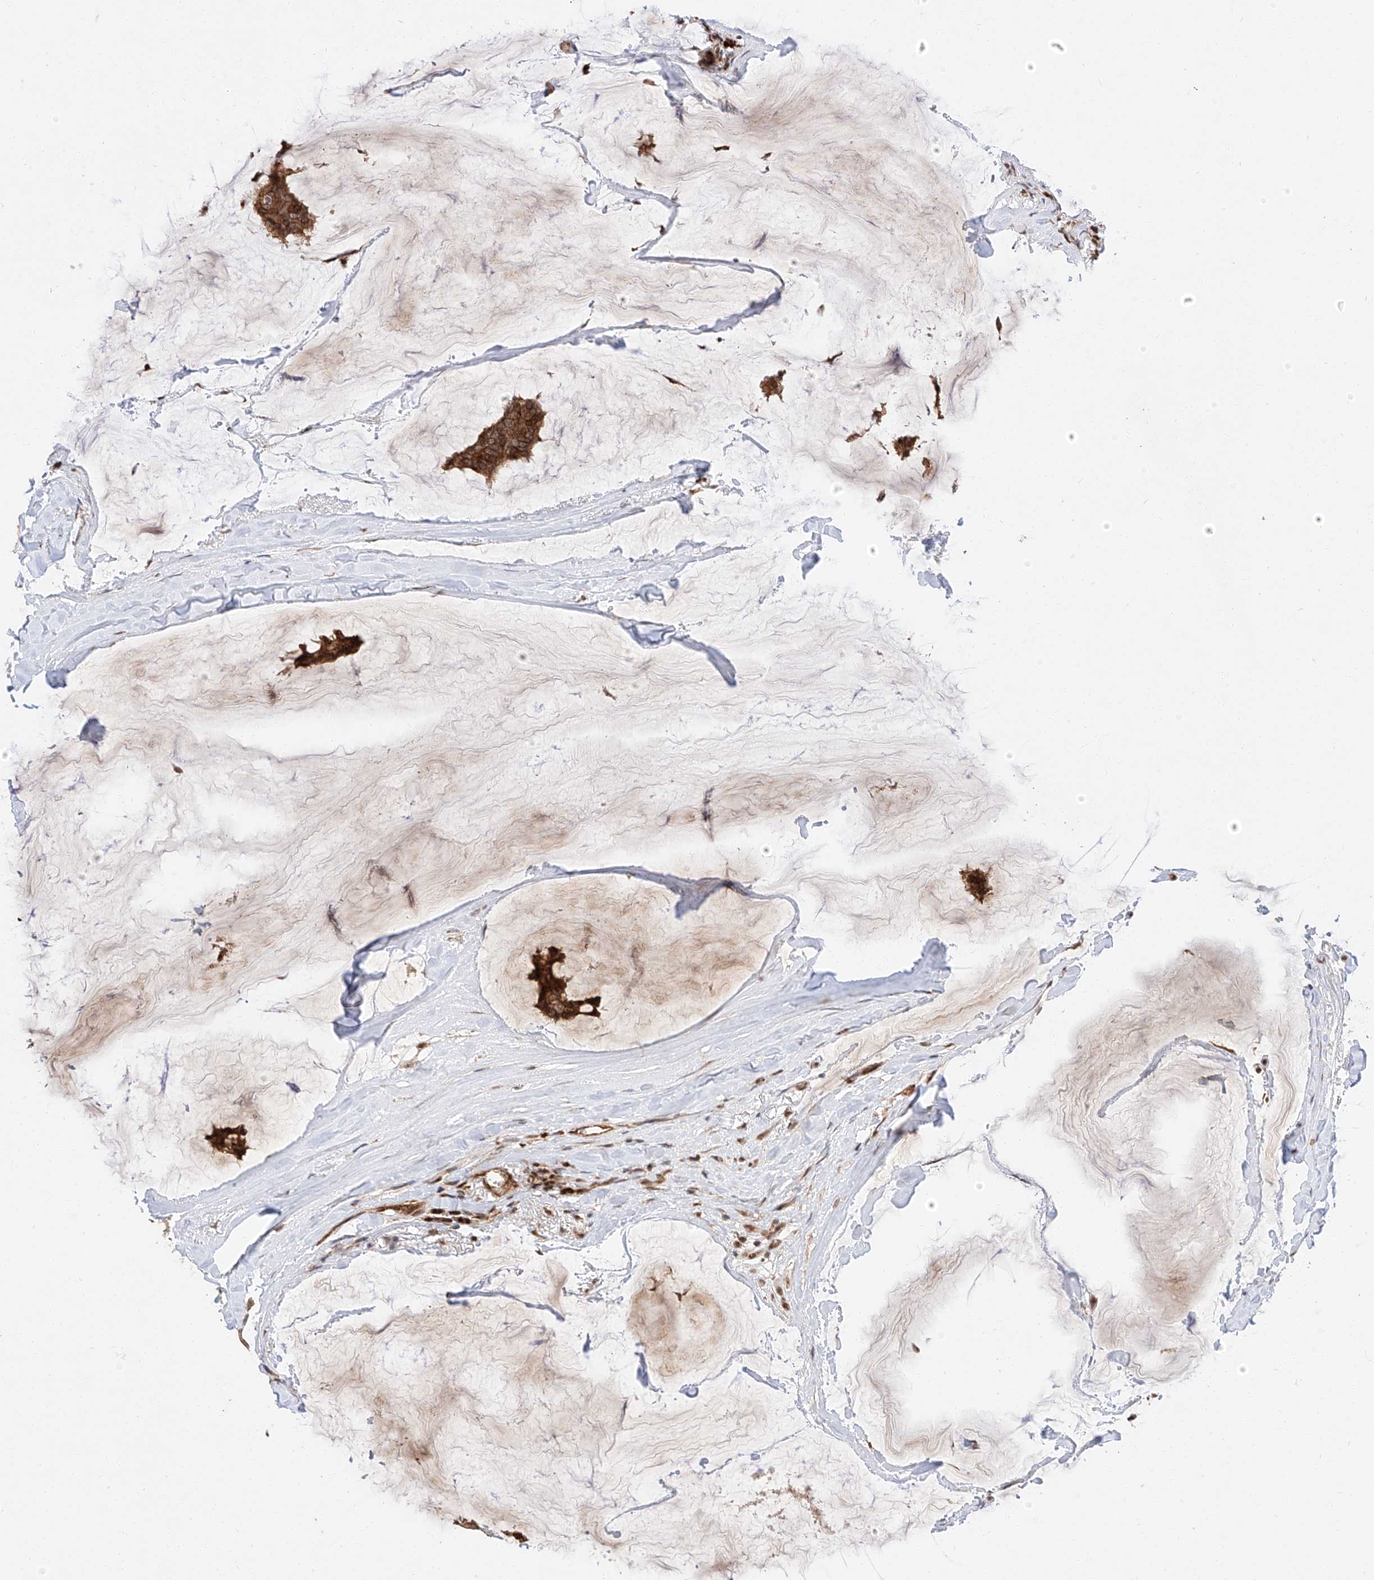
{"staining": {"intensity": "strong", "quantity": ">75%", "location": "cytoplasmic/membranous"}, "tissue": "breast cancer", "cell_type": "Tumor cells", "image_type": "cancer", "snomed": [{"axis": "morphology", "description": "Duct carcinoma"}, {"axis": "topography", "description": "Breast"}], "caption": "Immunohistochemical staining of breast infiltrating ductal carcinoma demonstrates strong cytoplasmic/membranous protein staining in about >75% of tumor cells.", "gene": "THTPA", "patient": {"sex": "female", "age": 93}}